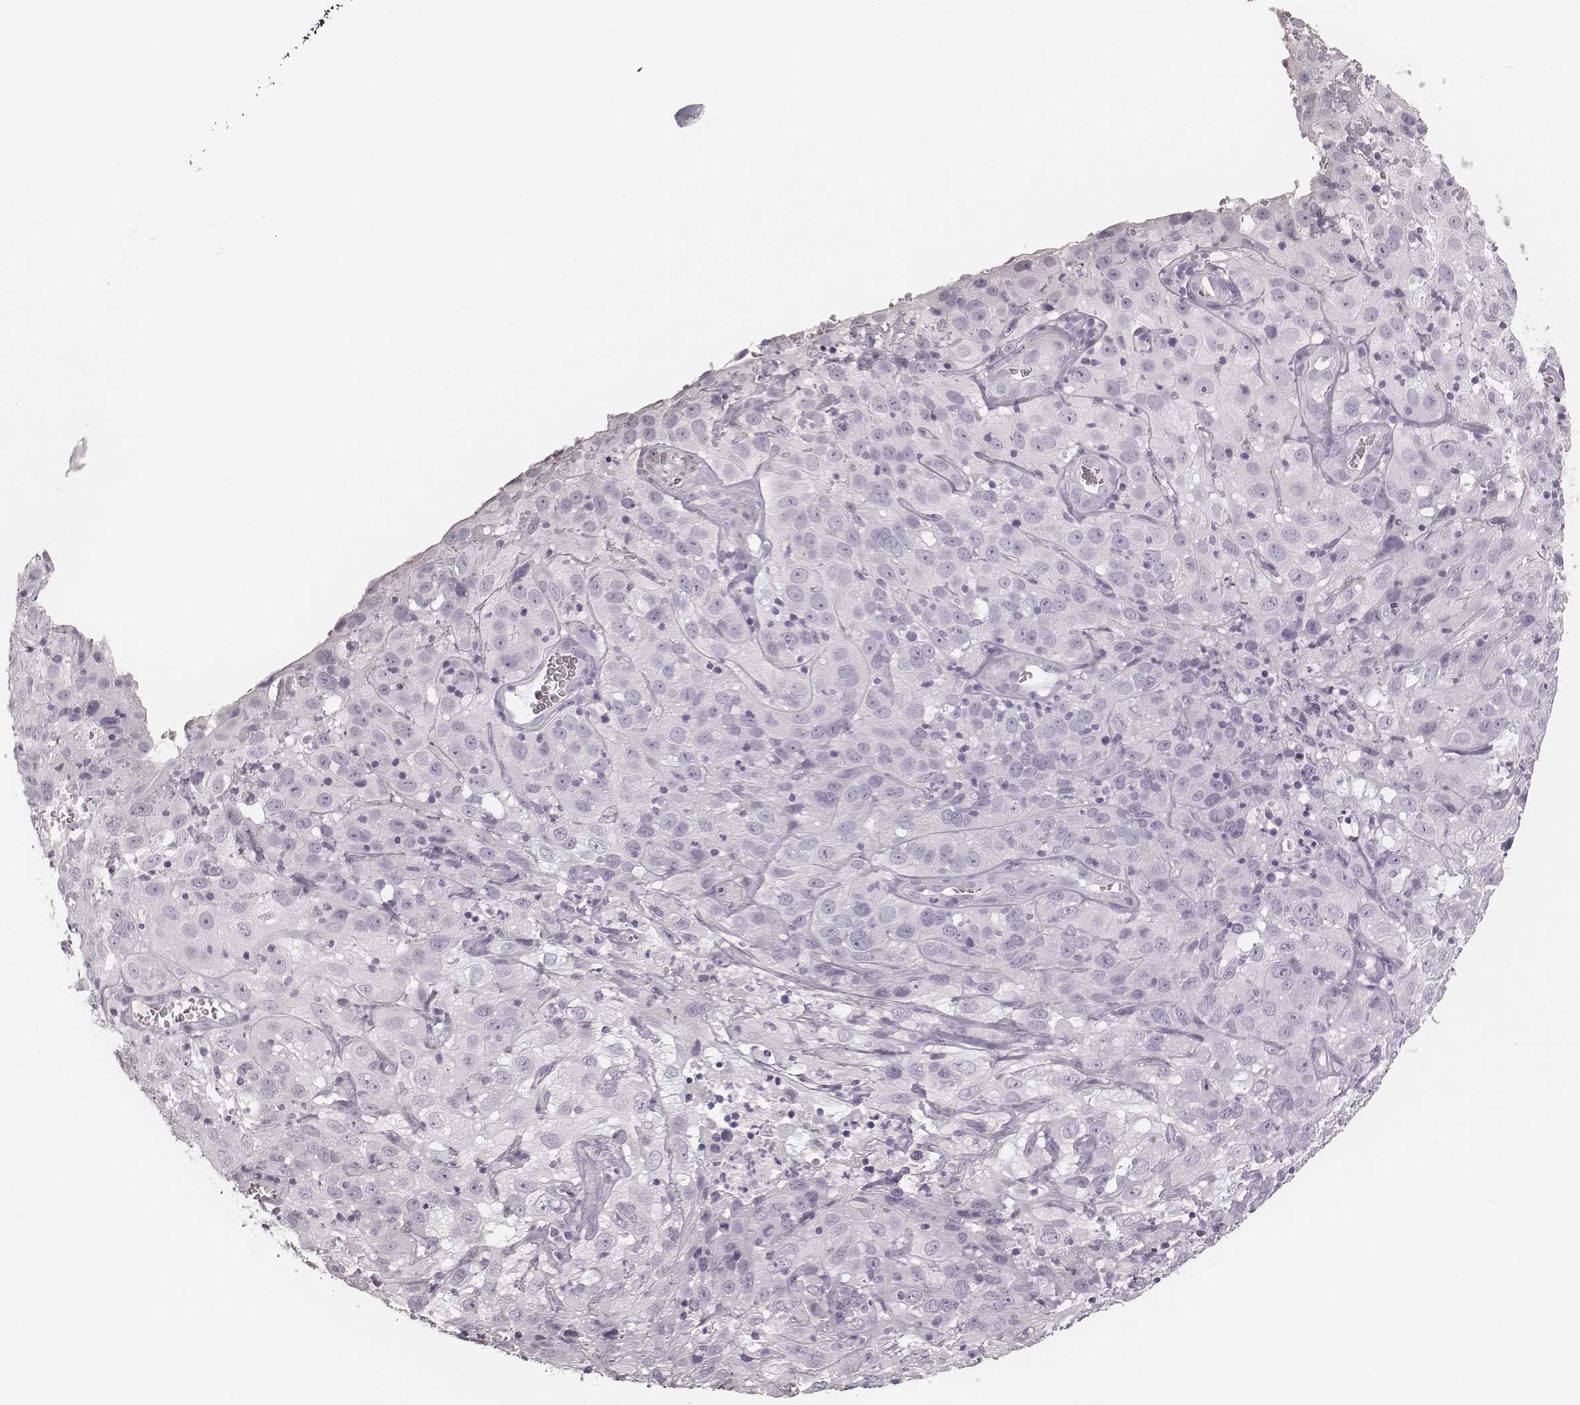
{"staining": {"intensity": "negative", "quantity": "none", "location": "none"}, "tissue": "cervical cancer", "cell_type": "Tumor cells", "image_type": "cancer", "snomed": [{"axis": "morphology", "description": "Squamous cell carcinoma, NOS"}, {"axis": "topography", "description": "Cervix"}], "caption": "IHC histopathology image of cervical squamous cell carcinoma stained for a protein (brown), which reveals no positivity in tumor cells.", "gene": "MSX1", "patient": {"sex": "female", "age": 32}}